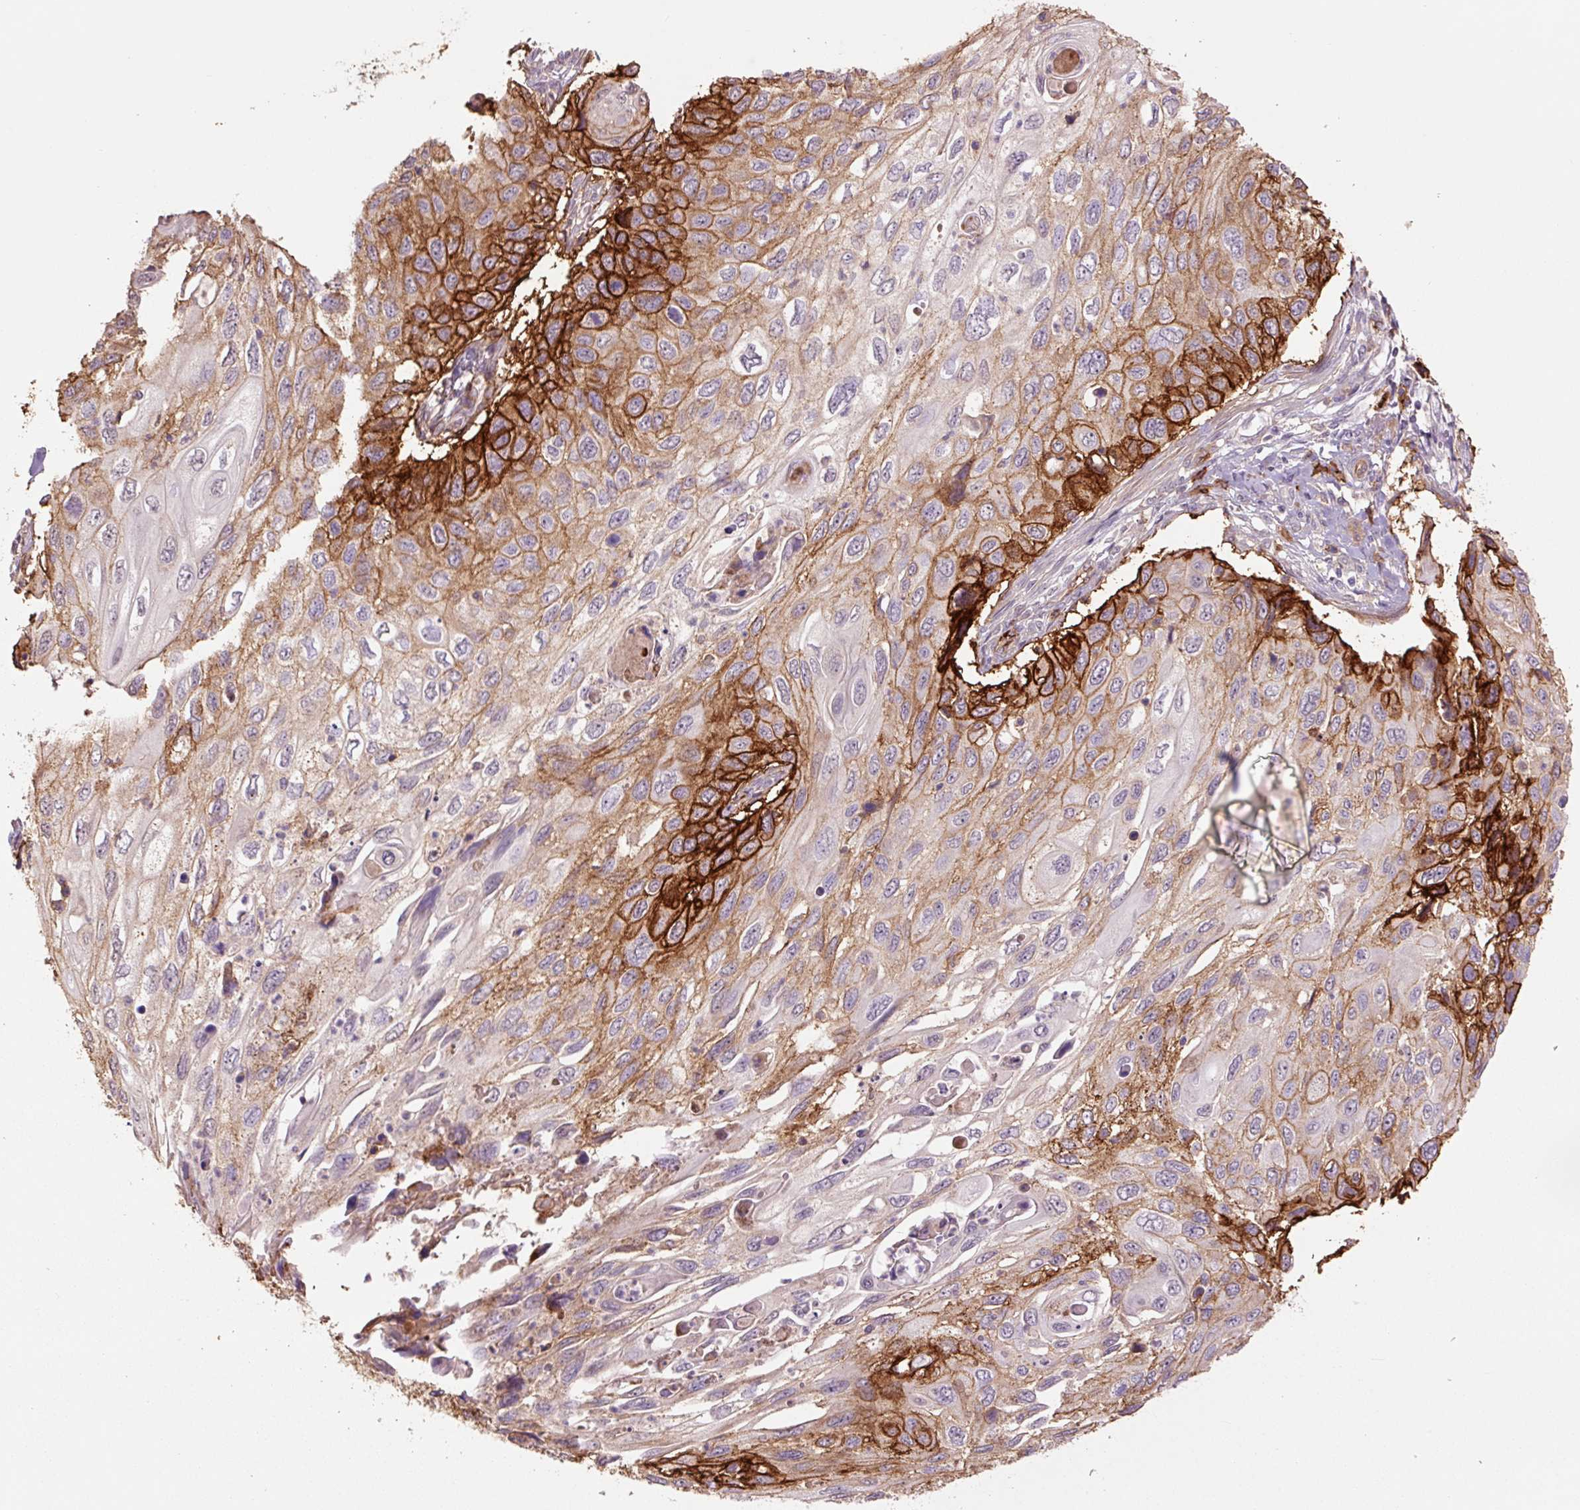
{"staining": {"intensity": "strong", "quantity": "25%-75%", "location": "cytoplasmic/membranous"}, "tissue": "cervical cancer", "cell_type": "Tumor cells", "image_type": "cancer", "snomed": [{"axis": "morphology", "description": "Squamous cell carcinoma, NOS"}, {"axis": "topography", "description": "Cervix"}], "caption": "Human cervical cancer (squamous cell carcinoma) stained with a protein marker displays strong staining in tumor cells.", "gene": "SLC1A4", "patient": {"sex": "female", "age": 70}}